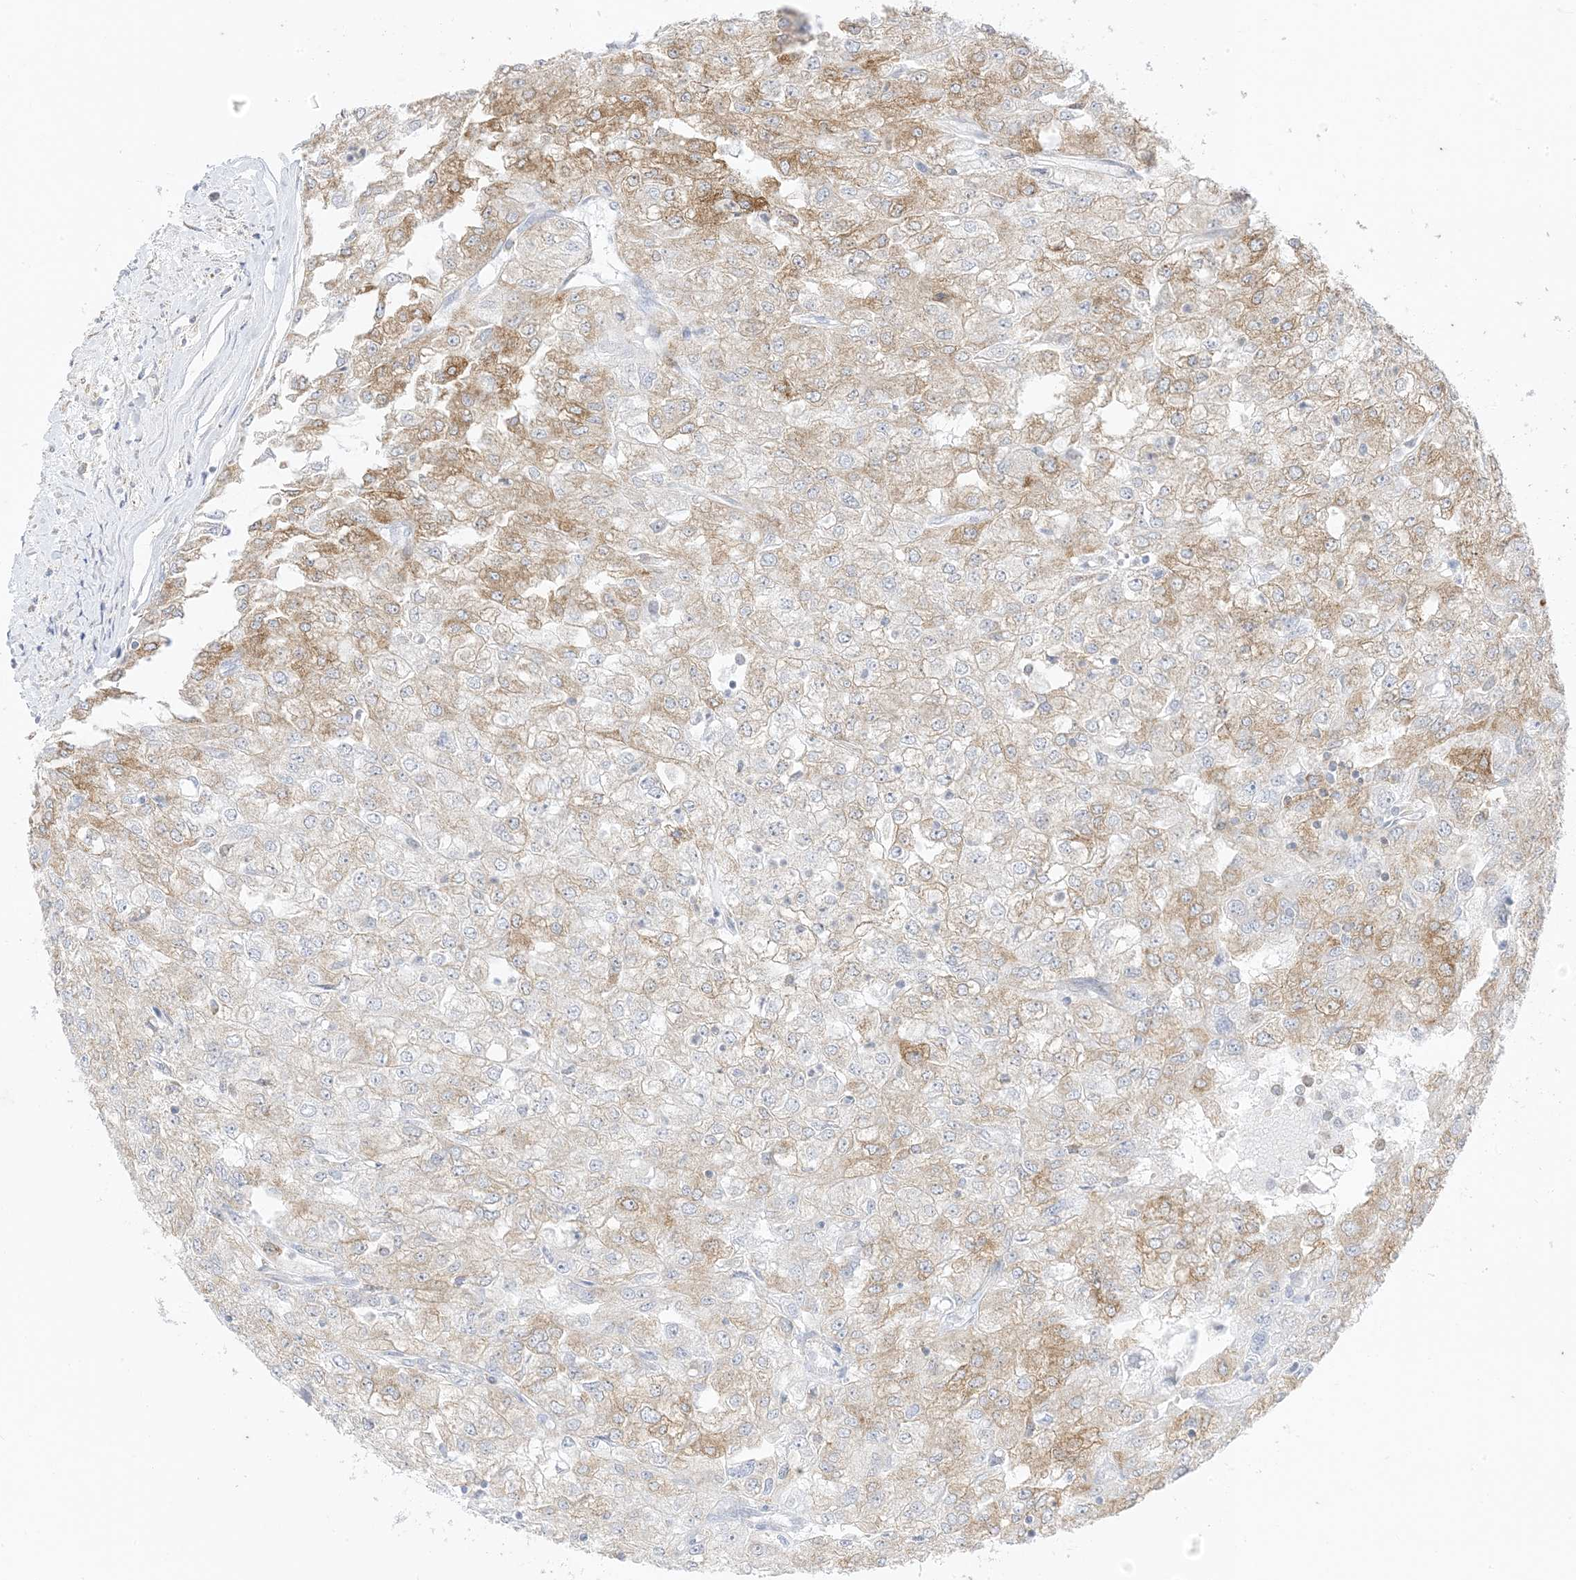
{"staining": {"intensity": "moderate", "quantity": "<25%", "location": "cytoplasmic/membranous"}, "tissue": "renal cancer", "cell_type": "Tumor cells", "image_type": "cancer", "snomed": [{"axis": "morphology", "description": "Adenocarcinoma, NOS"}, {"axis": "topography", "description": "Kidney"}], "caption": "Protein expression analysis of adenocarcinoma (renal) exhibits moderate cytoplasmic/membranous staining in about <25% of tumor cells.", "gene": "RAC1", "patient": {"sex": "female", "age": 54}}